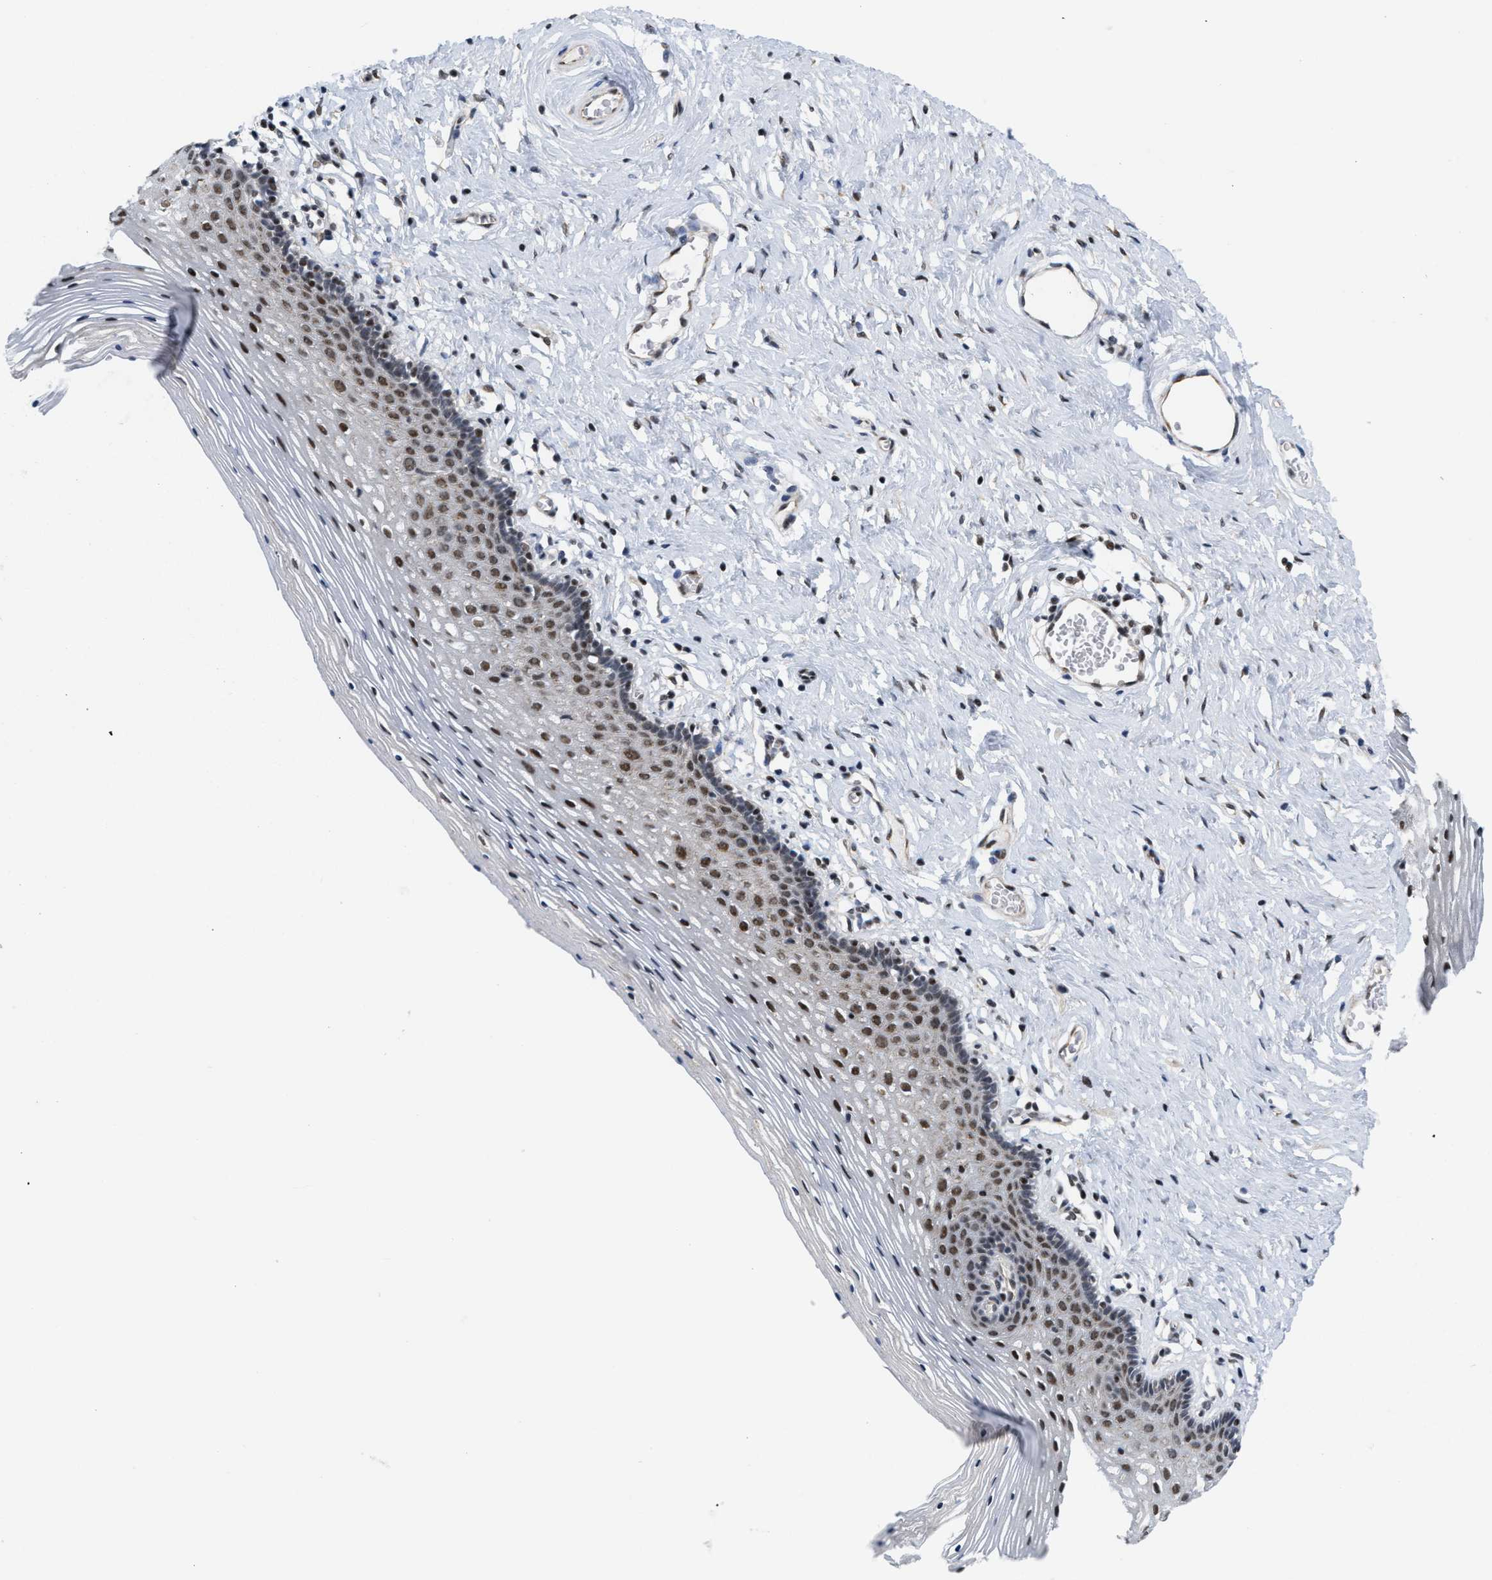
{"staining": {"intensity": "moderate", "quantity": ">75%", "location": "nuclear"}, "tissue": "vagina", "cell_type": "Squamous epithelial cells", "image_type": "normal", "snomed": [{"axis": "morphology", "description": "Normal tissue, NOS"}, {"axis": "topography", "description": "Vagina"}], "caption": "Protein positivity by IHC reveals moderate nuclear positivity in approximately >75% of squamous epithelial cells in unremarkable vagina.", "gene": "MIER1", "patient": {"sex": "female", "age": 32}}